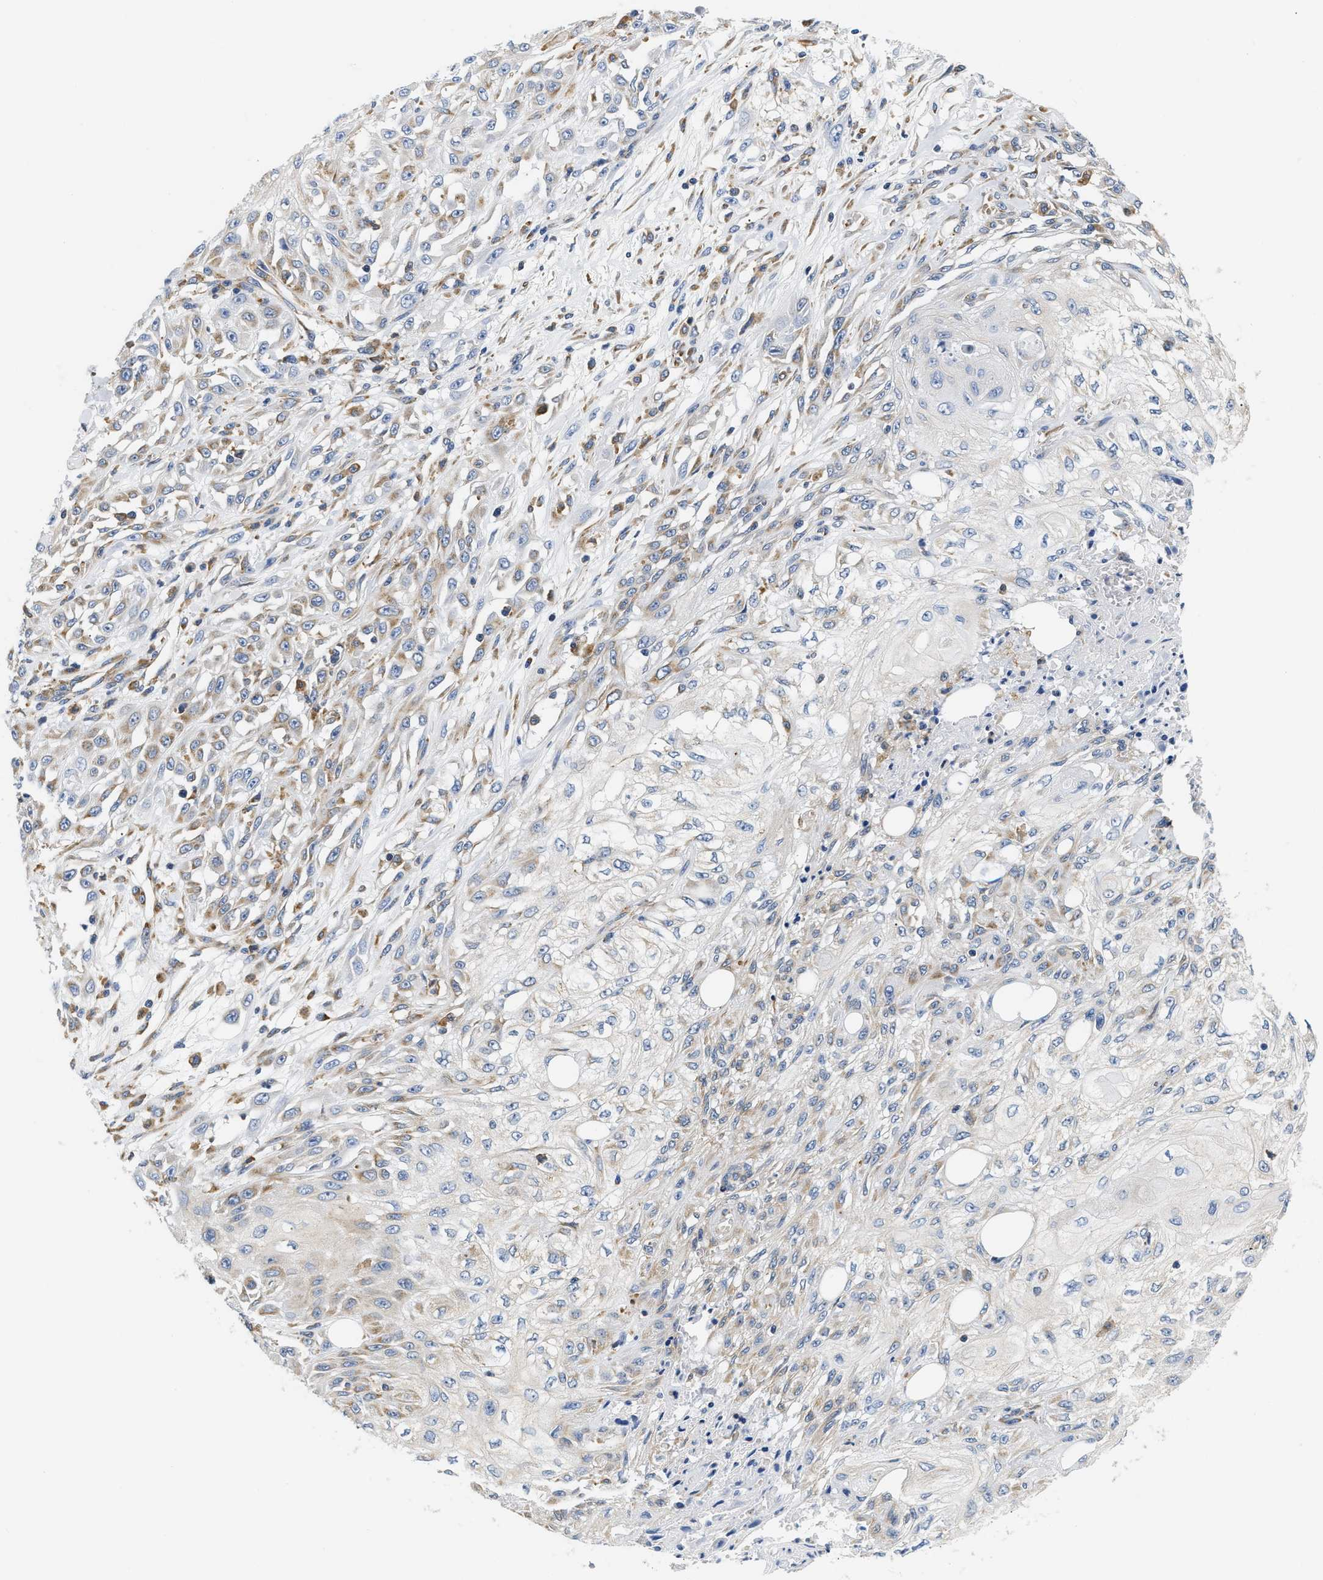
{"staining": {"intensity": "weak", "quantity": "25%-75%", "location": "cytoplasmic/membranous"}, "tissue": "skin cancer", "cell_type": "Tumor cells", "image_type": "cancer", "snomed": [{"axis": "morphology", "description": "Squamous cell carcinoma, NOS"}, {"axis": "morphology", "description": "Squamous cell carcinoma, metastatic, NOS"}, {"axis": "topography", "description": "Skin"}, {"axis": "topography", "description": "Lymph node"}], "caption": "Immunohistochemistry histopathology image of human metastatic squamous cell carcinoma (skin) stained for a protein (brown), which shows low levels of weak cytoplasmic/membranous staining in approximately 25%-75% of tumor cells.", "gene": "HDHD3", "patient": {"sex": "male", "age": 75}}